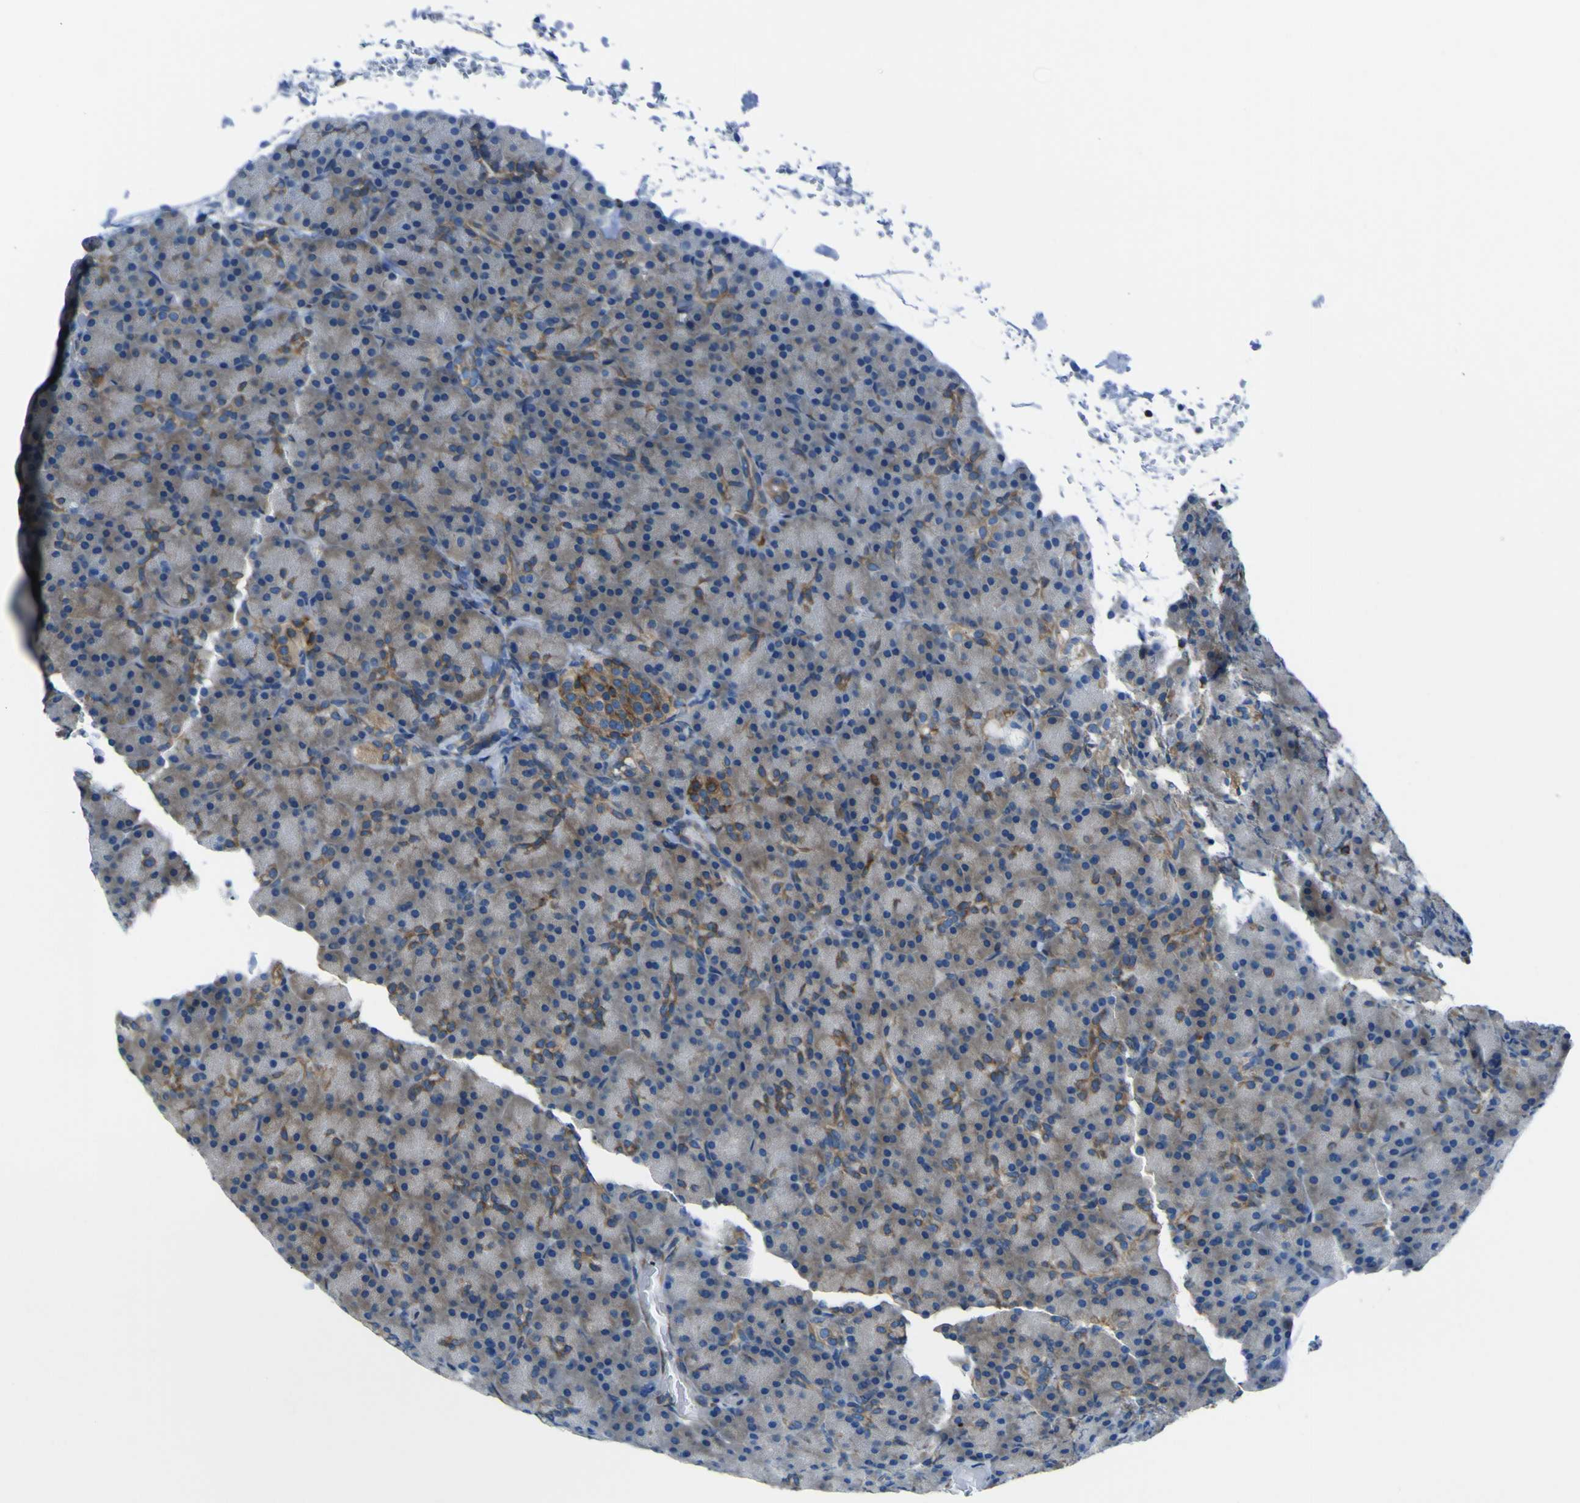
{"staining": {"intensity": "moderate", "quantity": "25%-75%", "location": "cytoplasmic/membranous"}, "tissue": "pancreas", "cell_type": "Exocrine glandular cells", "image_type": "normal", "snomed": [{"axis": "morphology", "description": "Normal tissue, NOS"}, {"axis": "topography", "description": "Pancreas"}], "caption": "Brown immunohistochemical staining in benign human pancreas shows moderate cytoplasmic/membranous staining in approximately 25%-75% of exocrine glandular cells. The protein is shown in brown color, while the nuclei are stained blue.", "gene": "STIM1", "patient": {"sex": "female", "age": 43}}